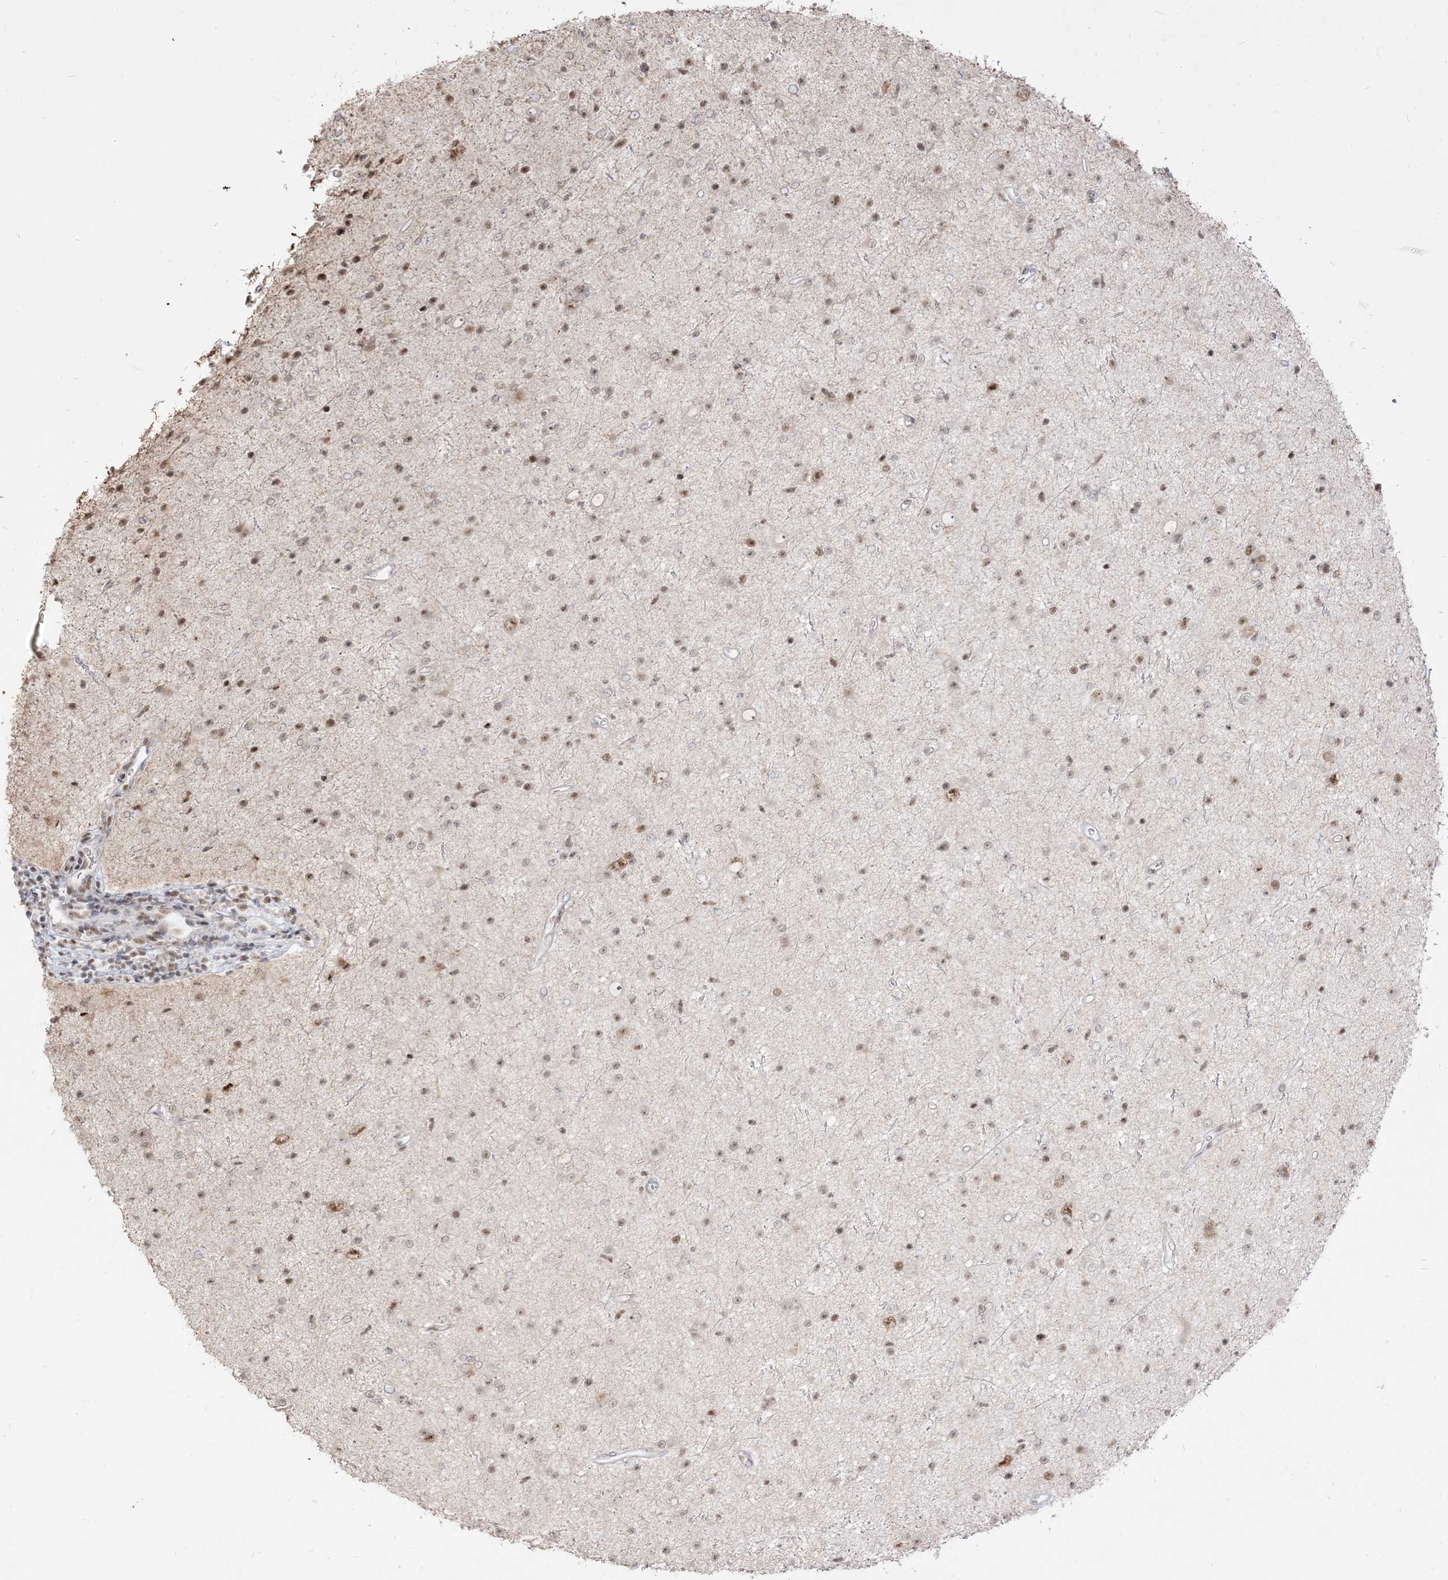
{"staining": {"intensity": "moderate", "quantity": "25%-75%", "location": "nuclear"}, "tissue": "glioma", "cell_type": "Tumor cells", "image_type": "cancer", "snomed": [{"axis": "morphology", "description": "Glioma, malignant, Low grade"}, {"axis": "topography", "description": "Cerebral cortex"}], "caption": "An immunohistochemistry image of neoplastic tissue is shown. Protein staining in brown shows moderate nuclear positivity in malignant glioma (low-grade) within tumor cells. (Brightfield microscopy of DAB IHC at high magnification).", "gene": "ARGLU1", "patient": {"sex": "female", "age": 39}}